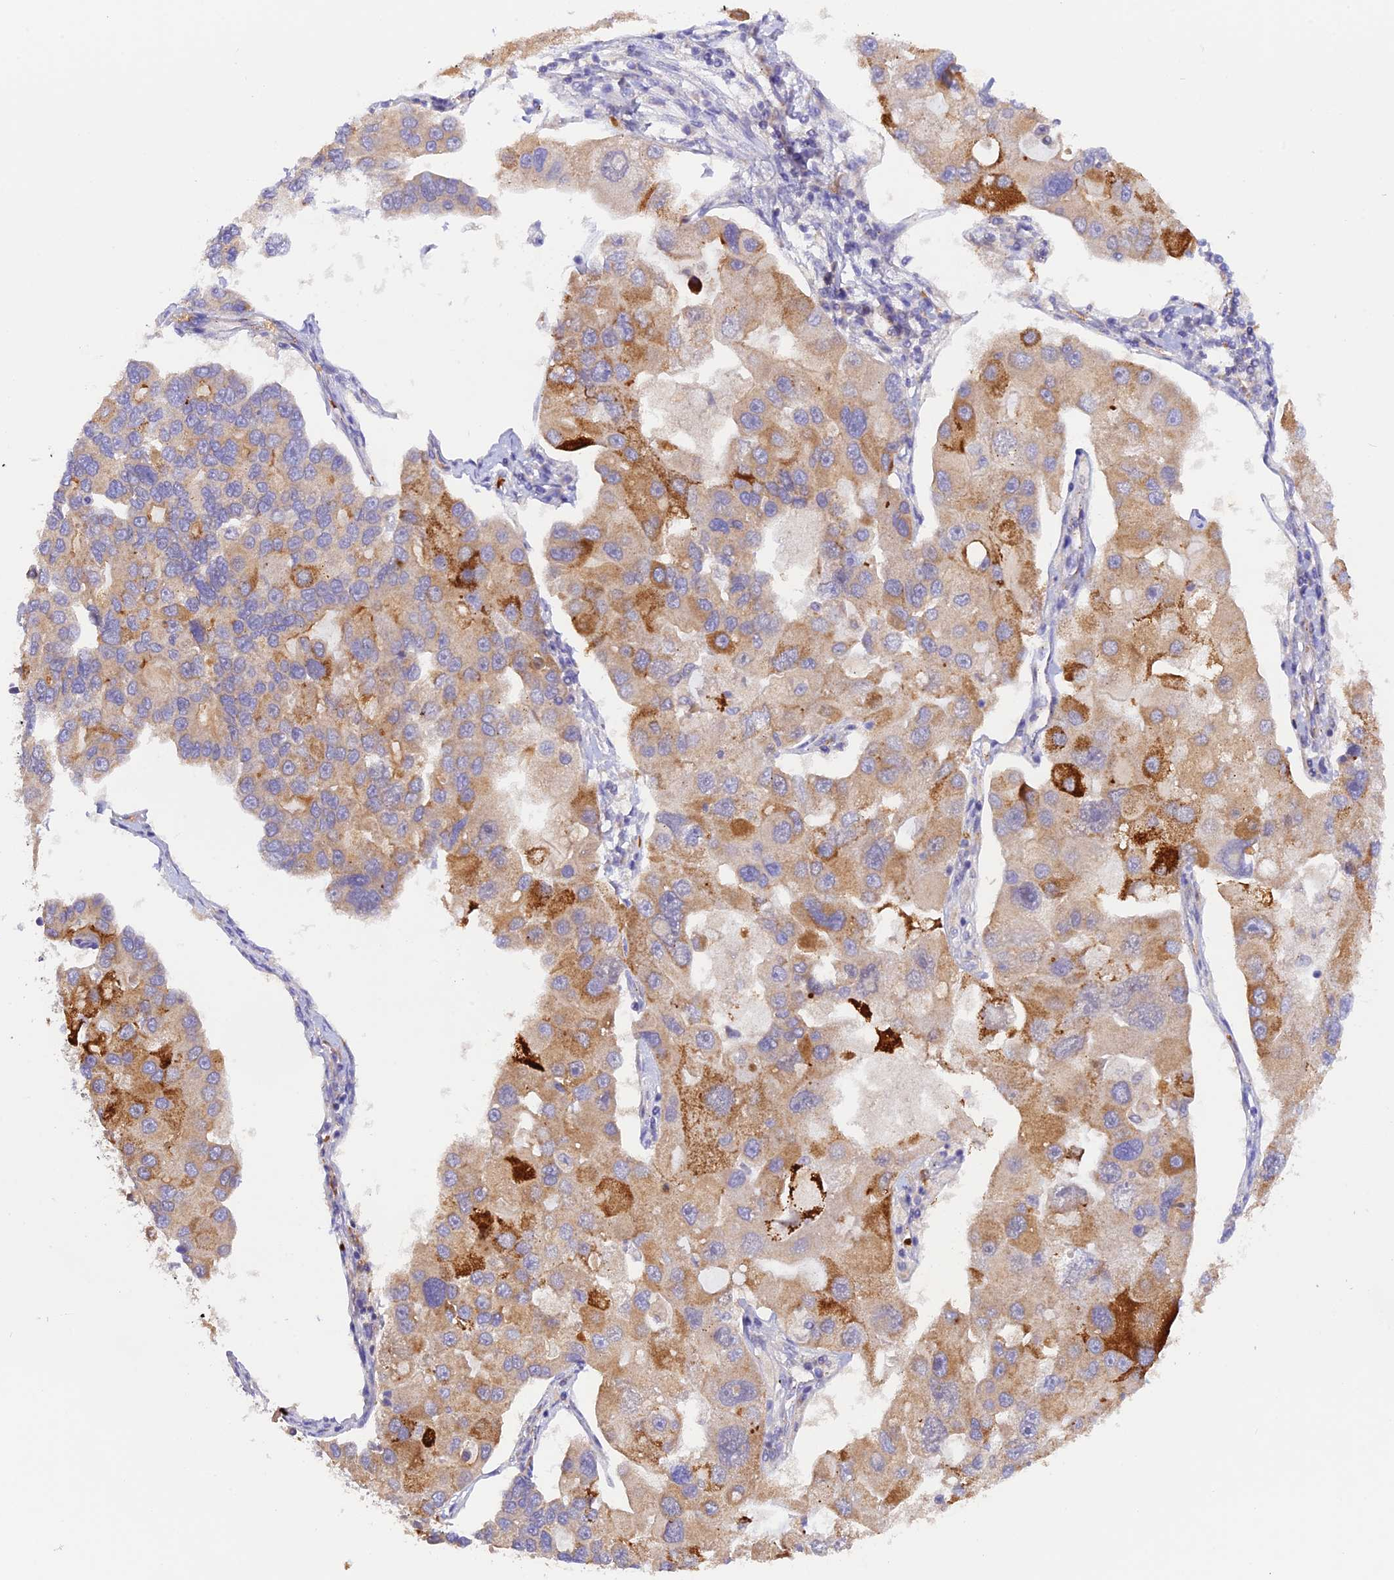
{"staining": {"intensity": "moderate", "quantity": "25%-75%", "location": "cytoplasmic/membranous"}, "tissue": "lung cancer", "cell_type": "Tumor cells", "image_type": "cancer", "snomed": [{"axis": "morphology", "description": "Adenocarcinoma, NOS"}, {"axis": "topography", "description": "Lung"}], "caption": "Immunohistochemical staining of human lung adenocarcinoma shows moderate cytoplasmic/membranous protein positivity in approximately 25%-75% of tumor cells.", "gene": "WDFY4", "patient": {"sex": "female", "age": 54}}